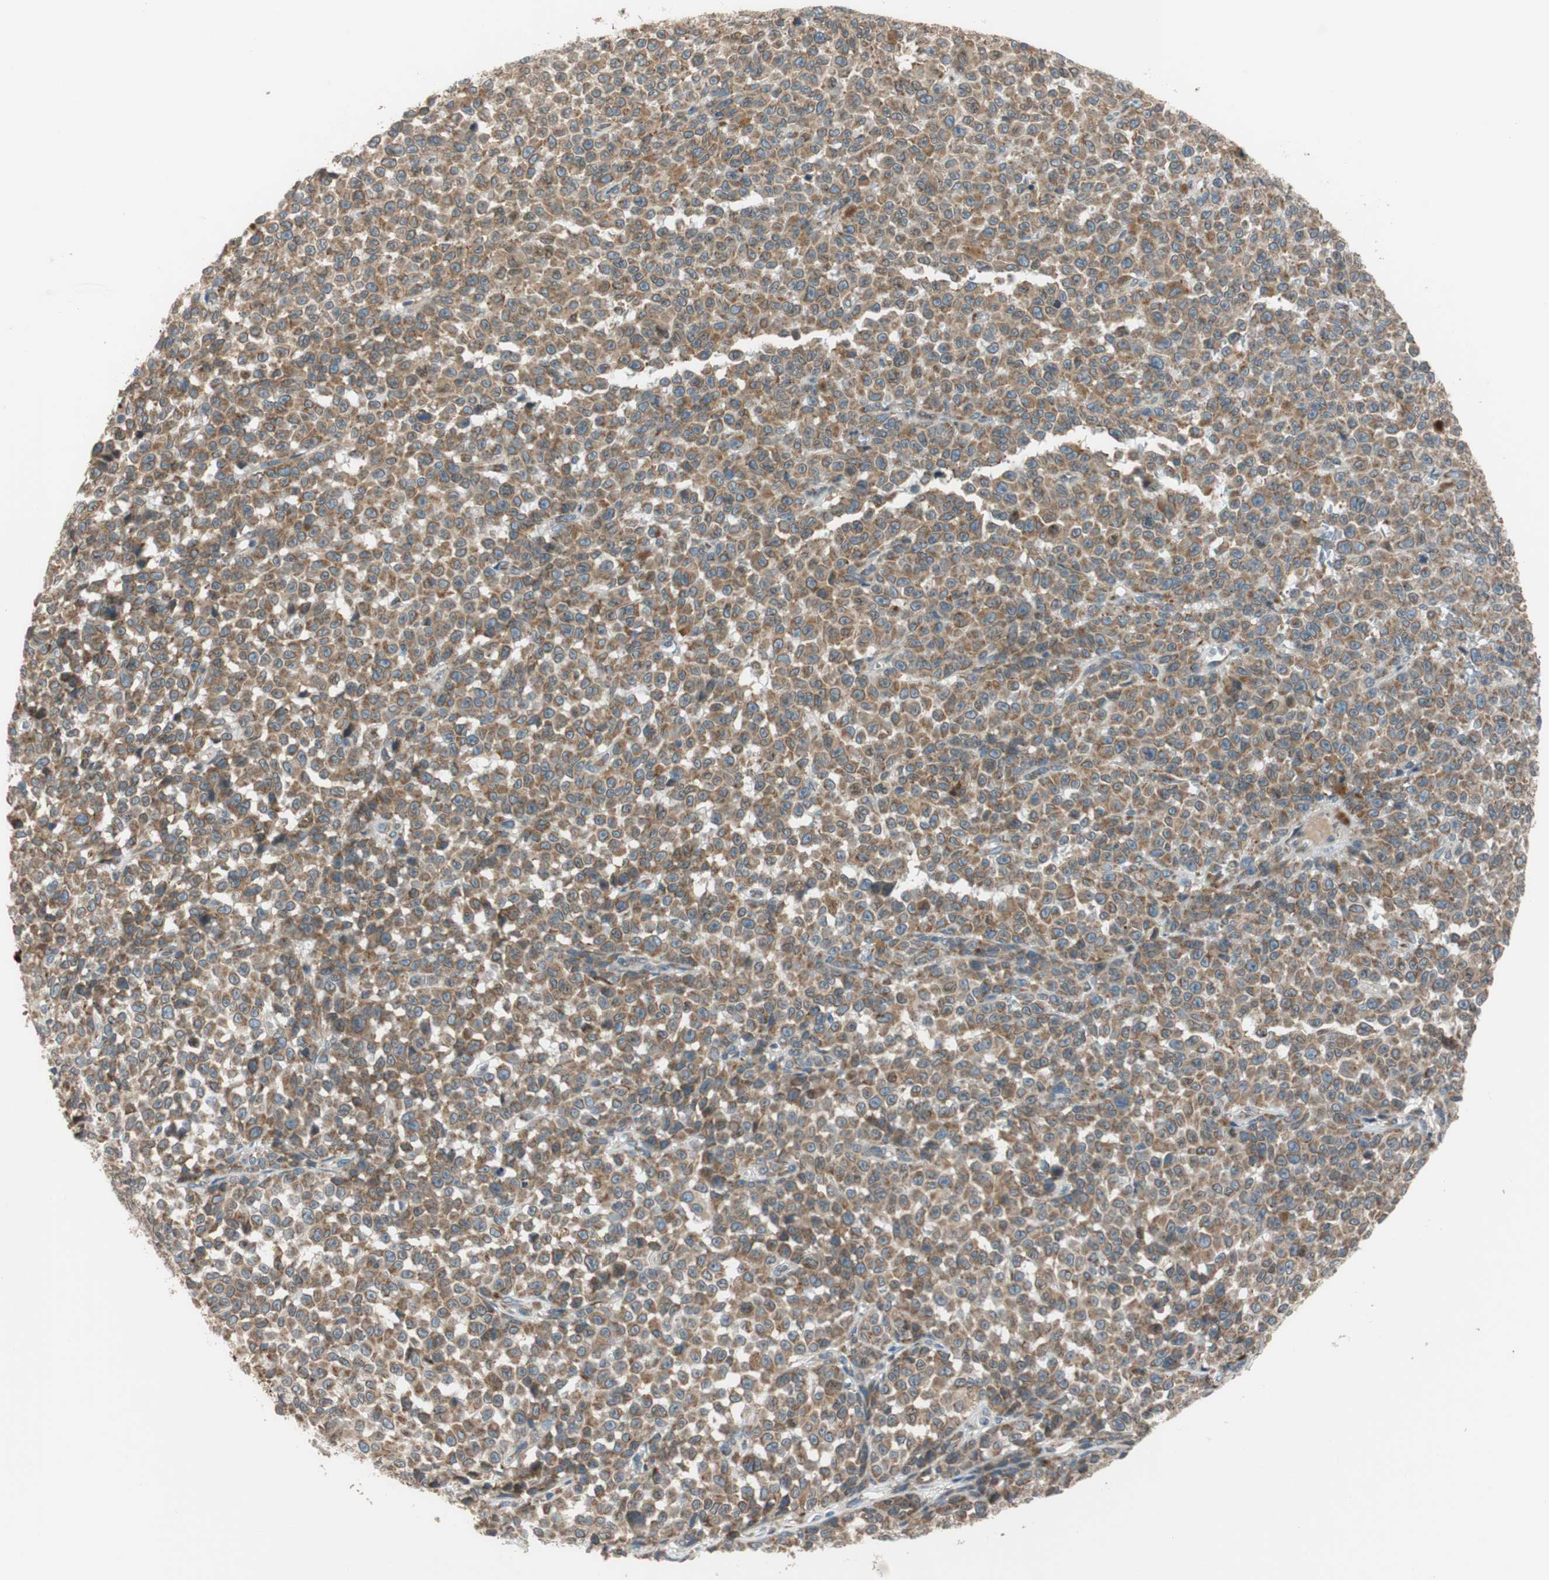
{"staining": {"intensity": "weak", "quantity": ">75%", "location": "cytoplasmic/membranous"}, "tissue": "melanoma", "cell_type": "Tumor cells", "image_type": "cancer", "snomed": [{"axis": "morphology", "description": "Malignant melanoma, NOS"}, {"axis": "topography", "description": "Skin"}], "caption": "Human malignant melanoma stained with a brown dye reveals weak cytoplasmic/membranous positive staining in about >75% of tumor cells.", "gene": "RPN2", "patient": {"sex": "female", "age": 82}}